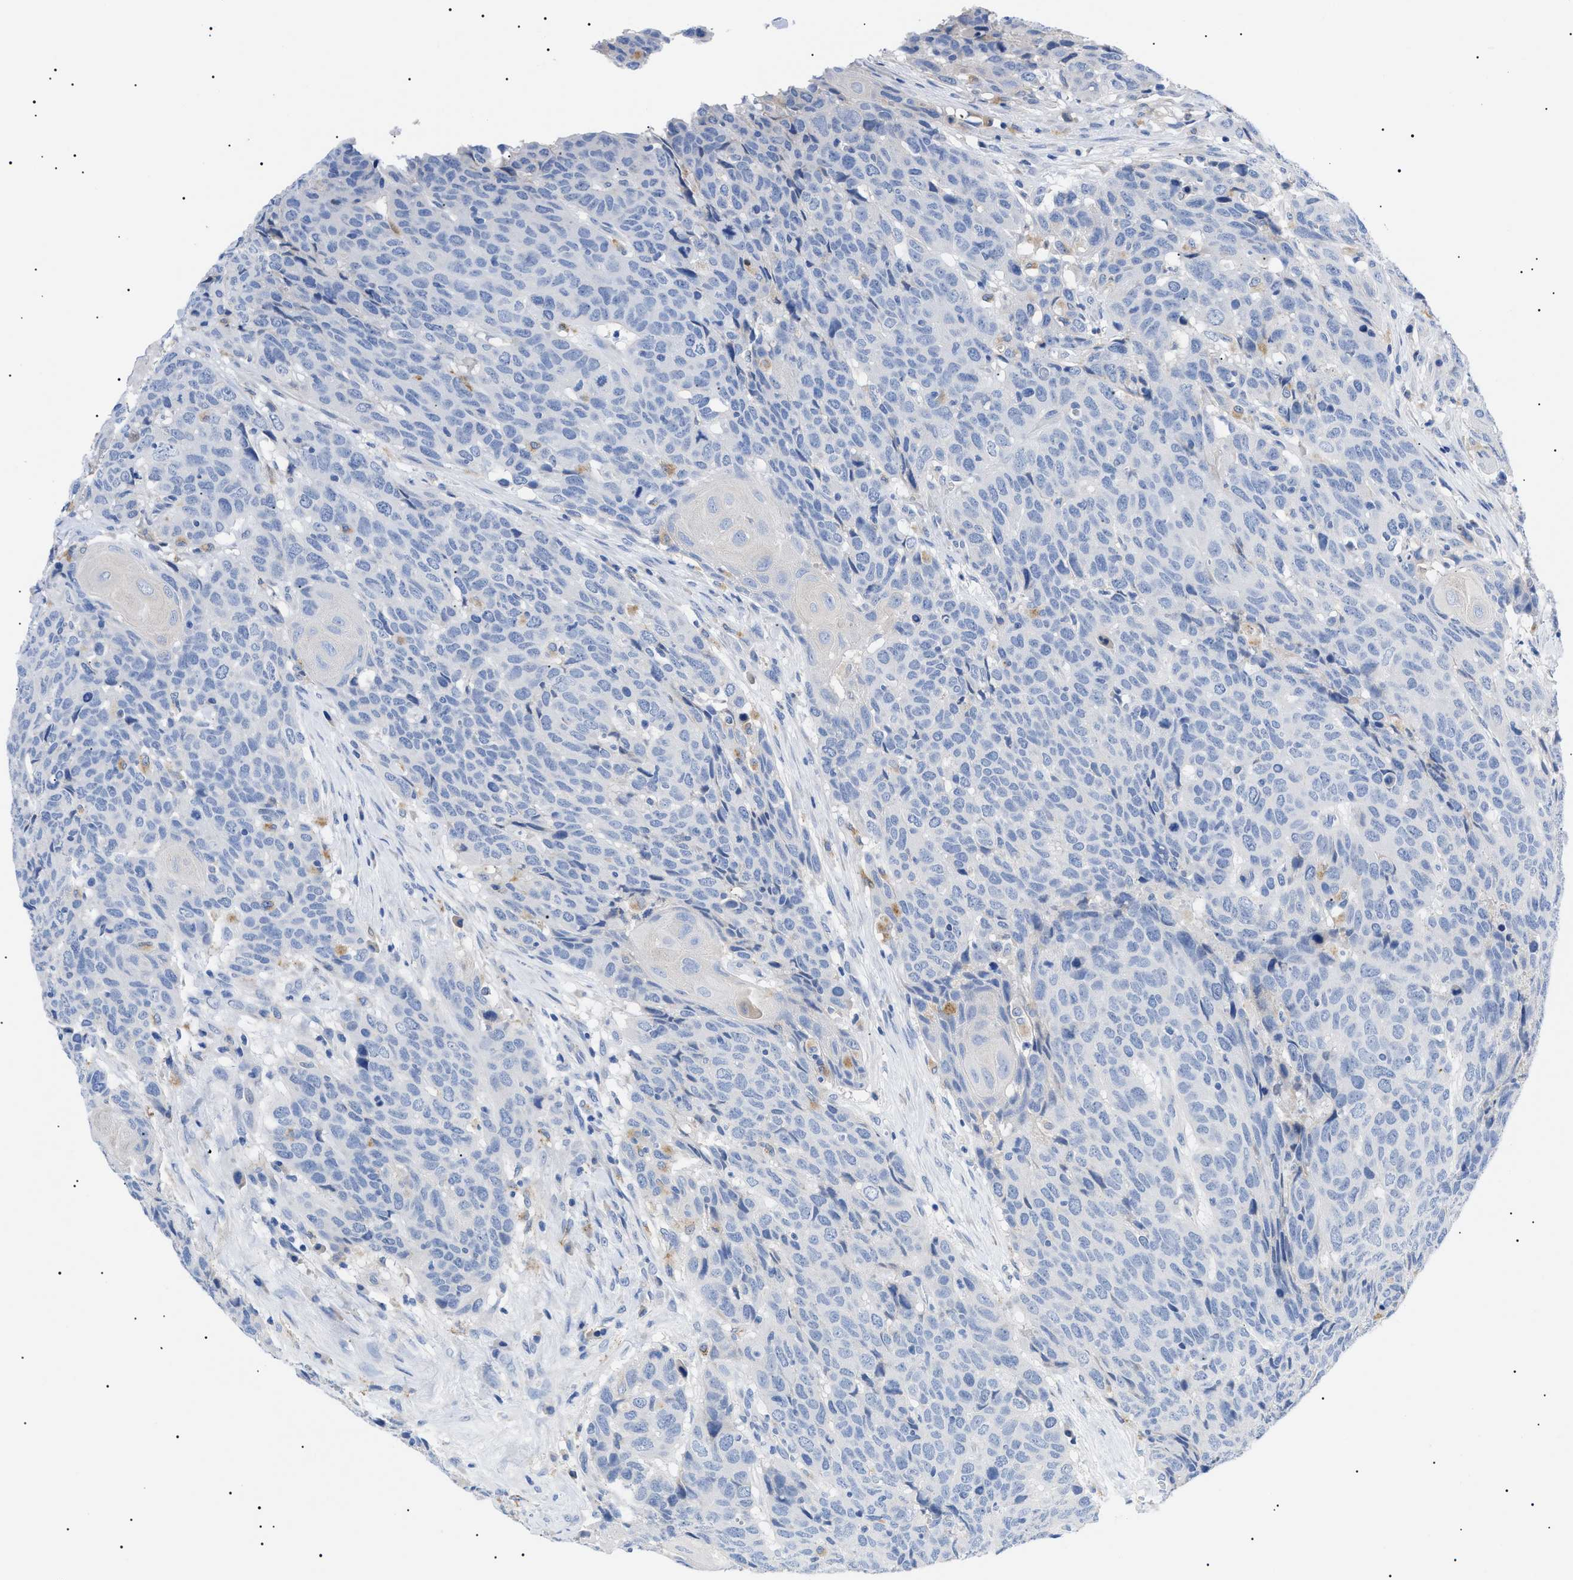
{"staining": {"intensity": "negative", "quantity": "none", "location": "none"}, "tissue": "head and neck cancer", "cell_type": "Tumor cells", "image_type": "cancer", "snomed": [{"axis": "morphology", "description": "Squamous cell carcinoma, NOS"}, {"axis": "topography", "description": "Head-Neck"}], "caption": "Immunohistochemistry (IHC) histopathology image of neoplastic tissue: human head and neck squamous cell carcinoma stained with DAB displays no significant protein staining in tumor cells. (DAB (3,3'-diaminobenzidine) immunohistochemistry, high magnification).", "gene": "ACKR1", "patient": {"sex": "male", "age": 66}}